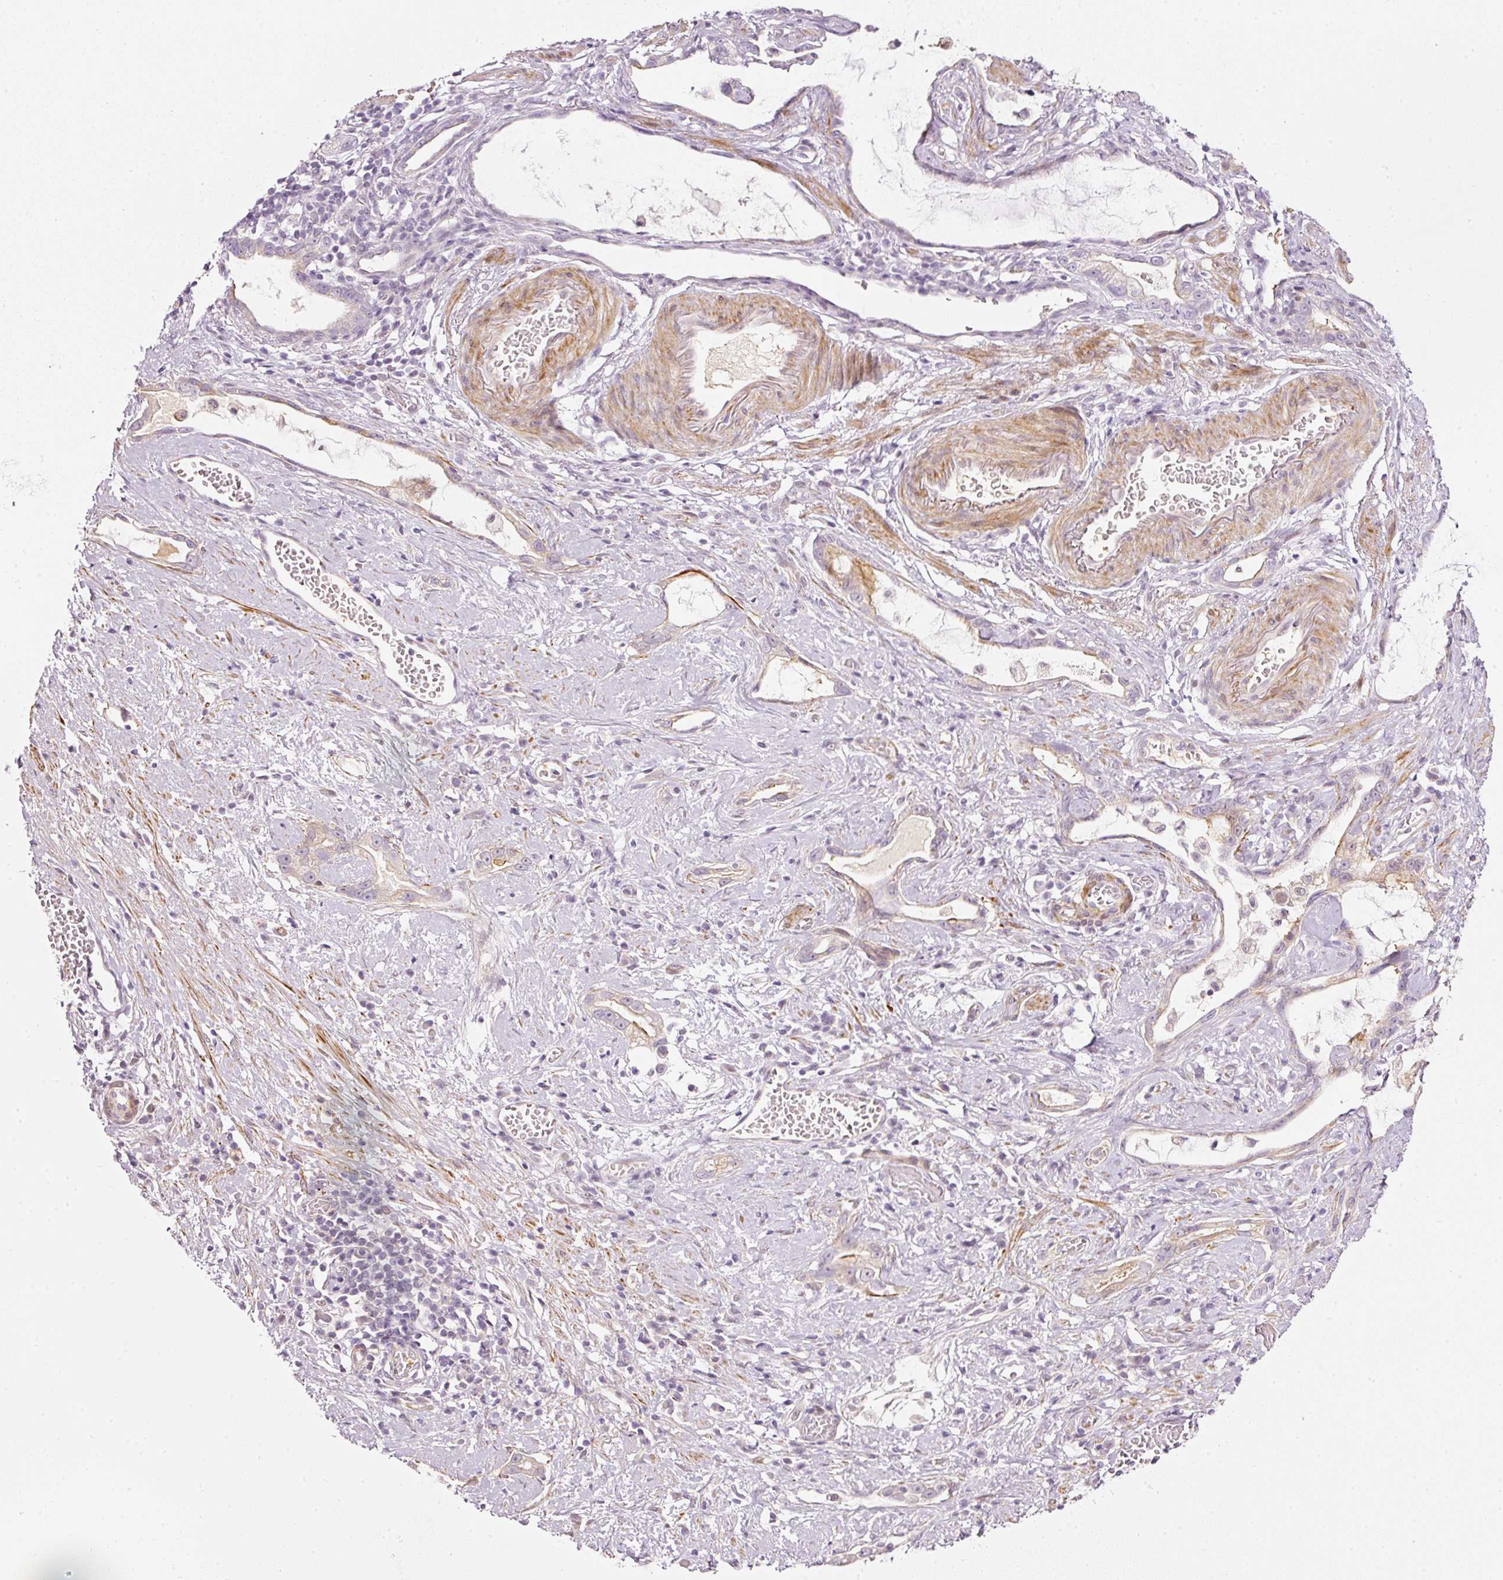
{"staining": {"intensity": "moderate", "quantity": "<25%", "location": "cytoplasmic/membranous"}, "tissue": "stomach cancer", "cell_type": "Tumor cells", "image_type": "cancer", "snomed": [{"axis": "morphology", "description": "Adenocarcinoma, NOS"}, {"axis": "topography", "description": "Stomach"}], "caption": "A brown stain highlights moderate cytoplasmic/membranous staining of a protein in human stomach cancer tumor cells.", "gene": "TOGARAM1", "patient": {"sex": "male", "age": 55}}